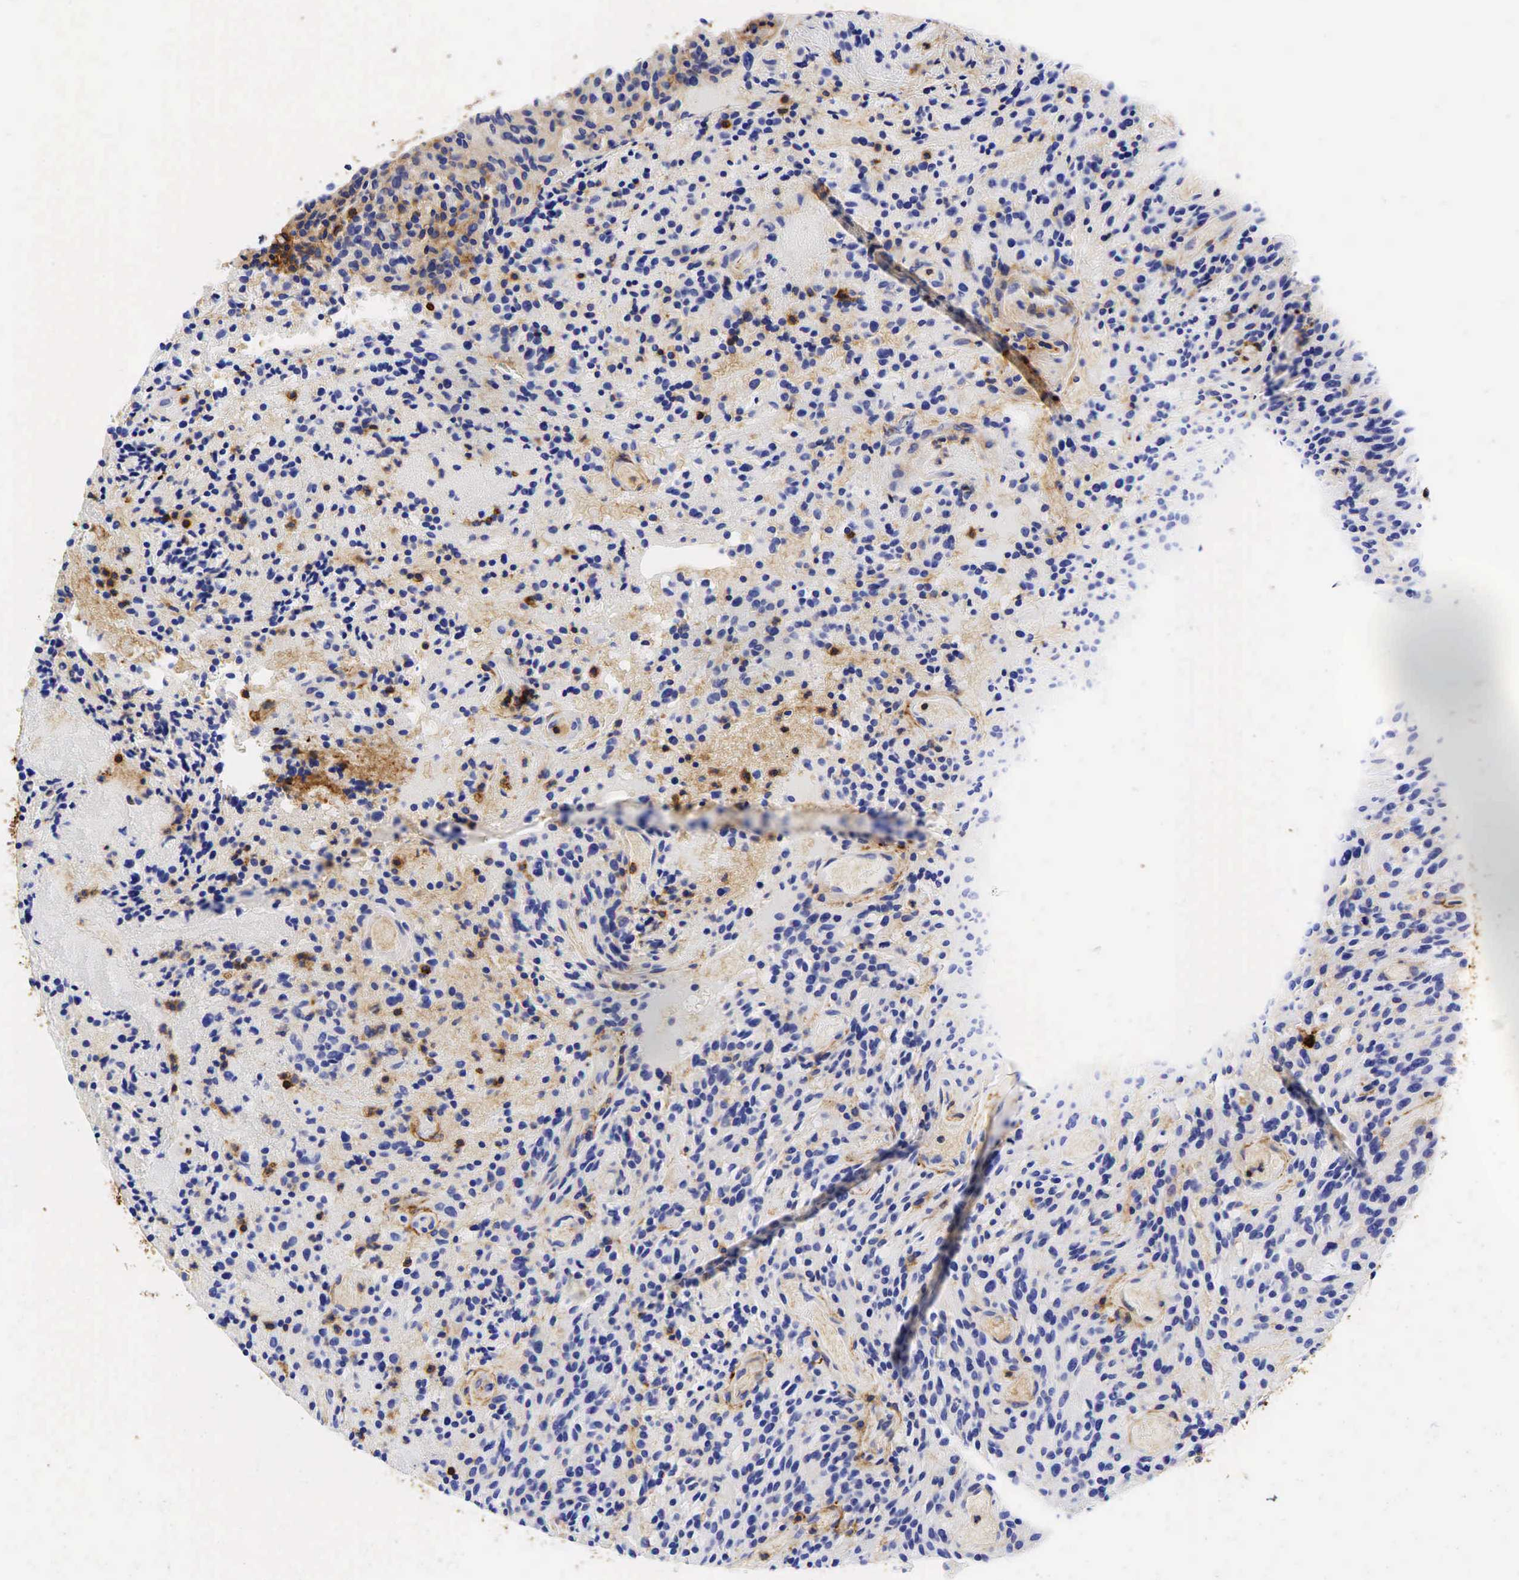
{"staining": {"intensity": "negative", "quantity": "none", "location": "none"}, "tissue": "glioma", "cell_type": "Tumor cells", "image_type": "cancer", "snomed": [{"axis": "morphology", "description": "Glioma, malignant, High grade"}, {"axis": "topography", "description": "Brain"}], "caption": "IHC micrograph of human malignant glioma (high-grade) stained for a protein (brown), which exhibits no staining in tumor cells.", "gene": "CD44", "patient": {"sex": "female", "age": 13}}